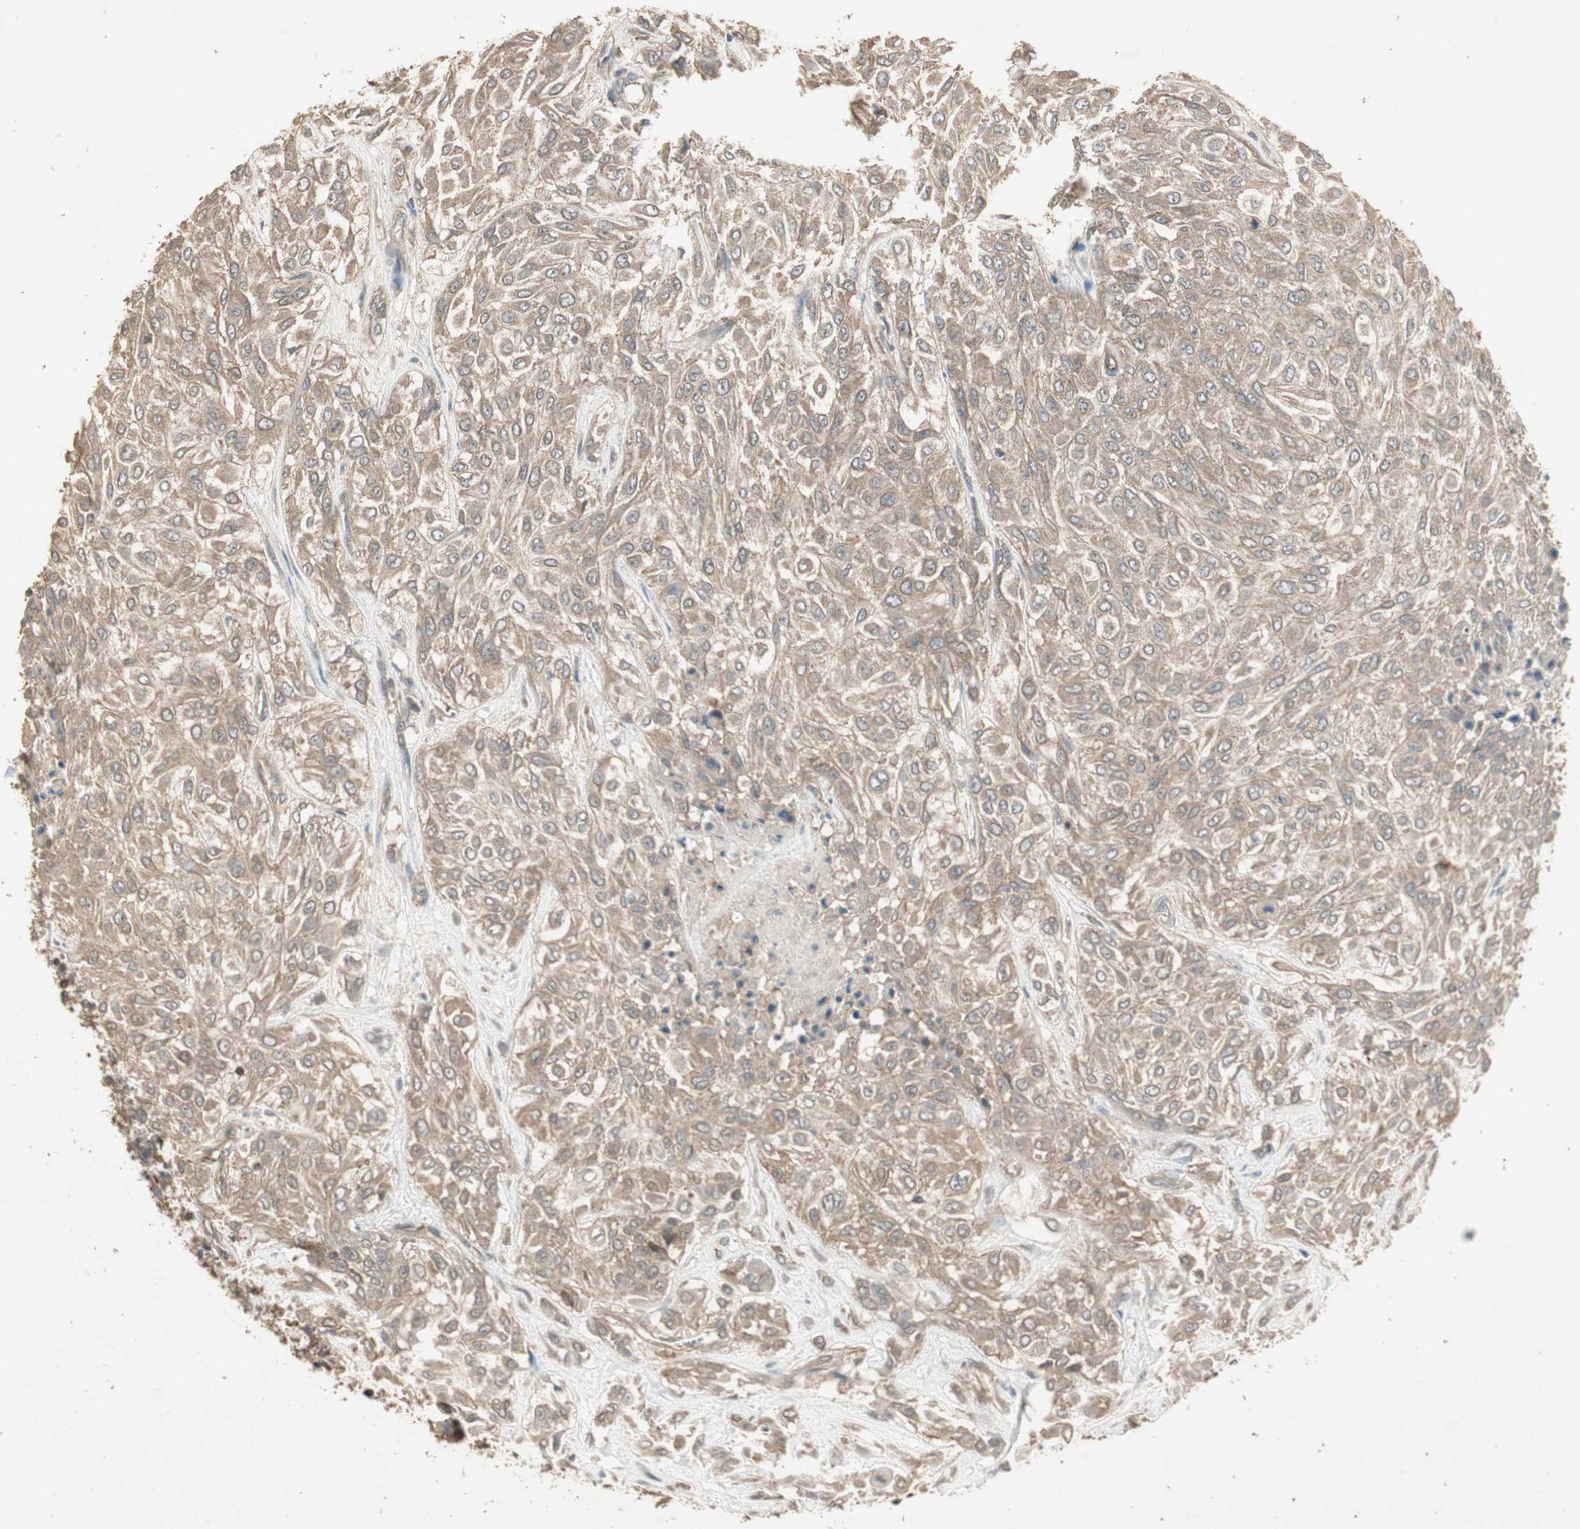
{"staining": {"intensity": "moderate", "quantity": ">75%", "location": "cytoplasmic/membranous"}, "tissue": "urothelial cancer", "cell_type": "Tumor cells", "image_type": "cancer", "snomed": [{"axis": "morphology", "description": "Urothelial carcinoma, High grade"}, {"axis": "topography", "description": "Urinary bladder"}], "caption": "IHC image of neoplastic tissue: human urothelial carcinoma (high-grade) stained using immunohistochemistry exhibits medium levels of moderate protein expression localized specifically in the cytoplasmic/membranous of tumor cells, appearing as a cytoplasmic/membranous brown color.", "gene": "UBAC1", "patient": {"sex": "male", "age": 57}}